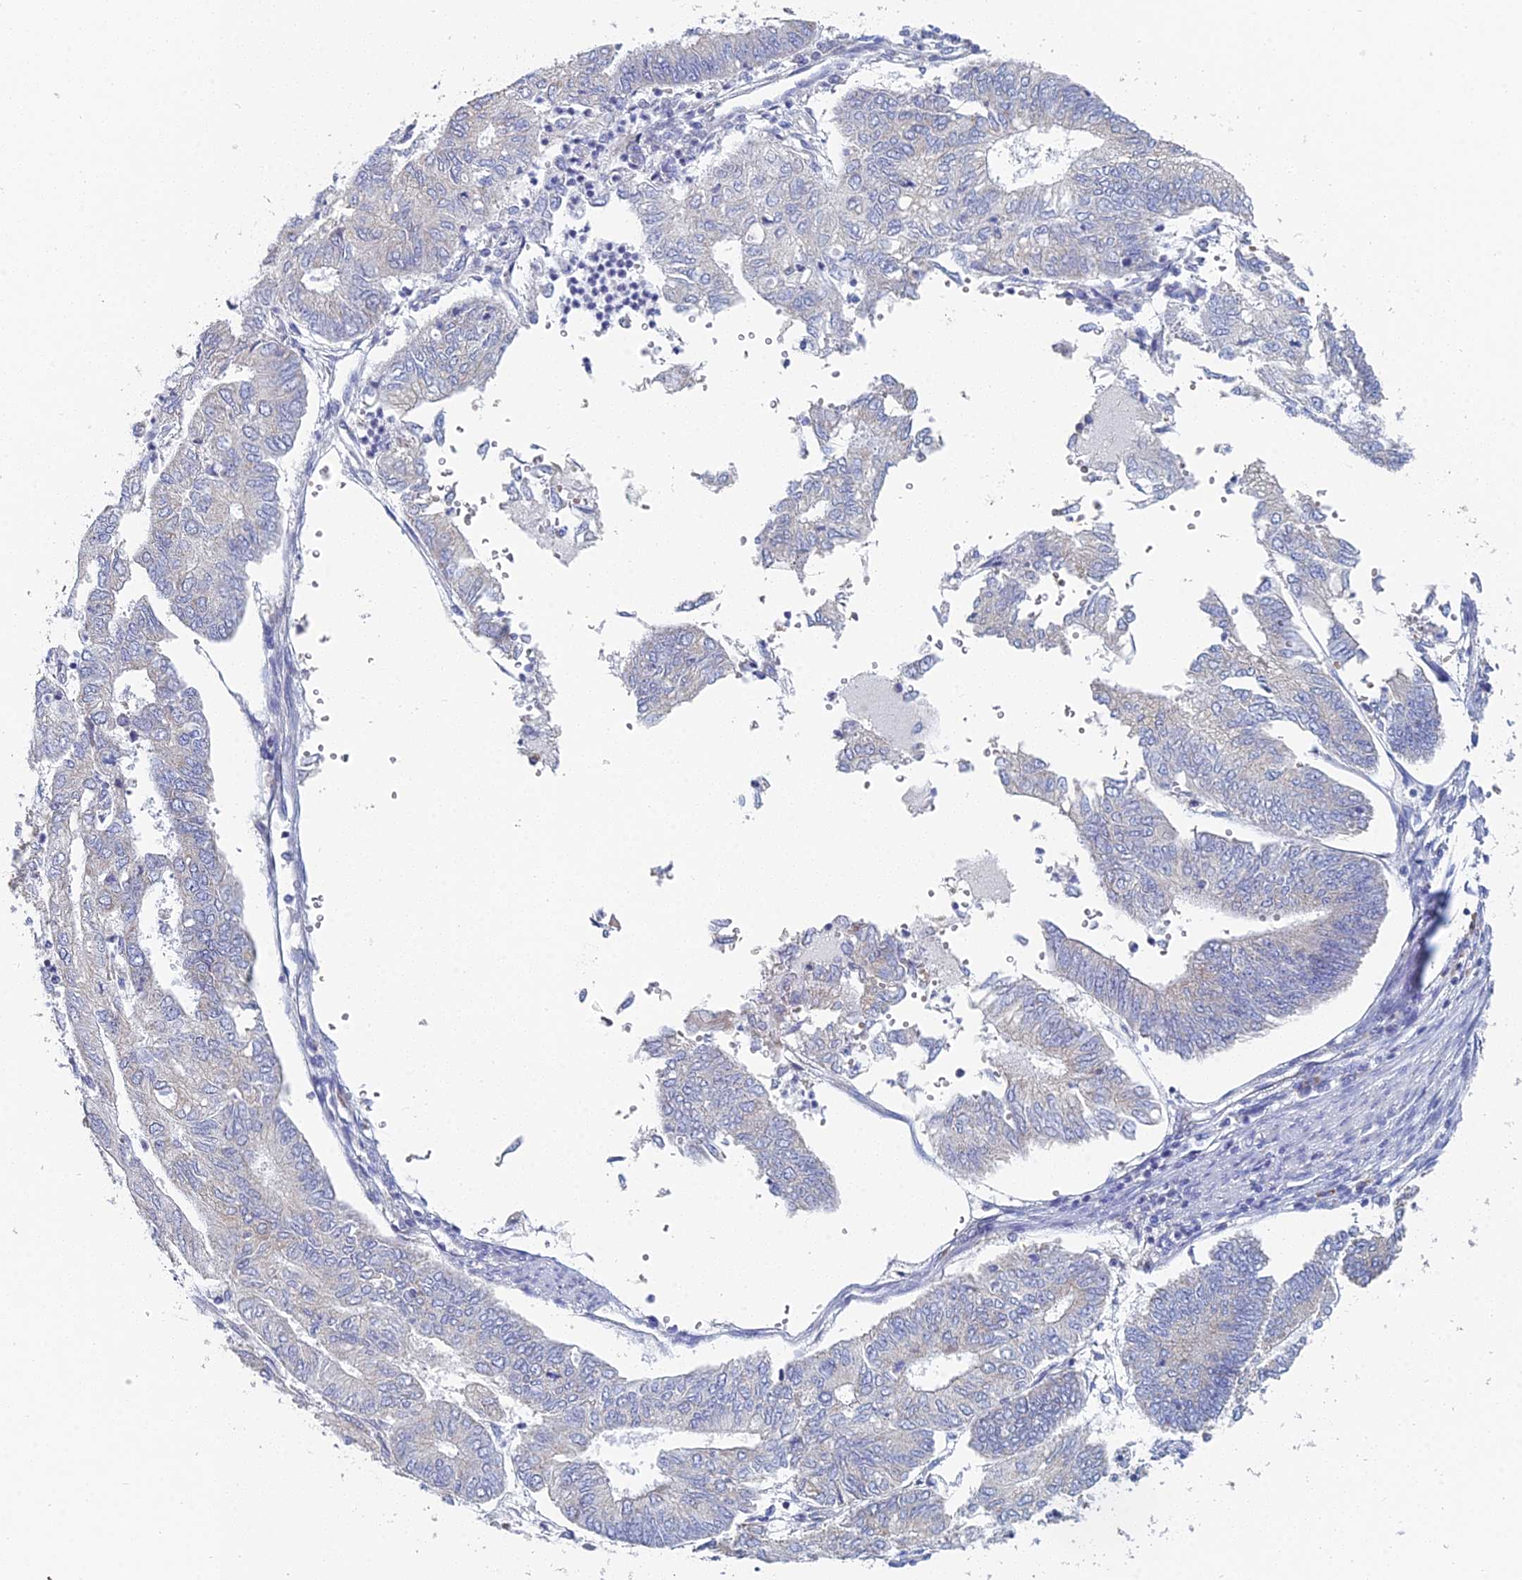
{"staining": {"intensity": "negative", "quantity": "none", "location": "none"}, "tissue": "endometrial cancer", "cell_type": "Tumor cells", "image_type": "cancer", "snomed": [{"axis": "morphology", "description": "Adenocarcinoma, NOS"}, {"axis": "topography", "description": "Endometrium"}], "caption": "Immunohistochemistry (IHC) of human endometrial adenocarcinoma demonstrates no positivity in tumor cells. (DAB (3,3'-diaminobenzidine) immunohistochemistry (IHC) visualized using brightfield microscopy, high magnification).", "gene": "CRACR2B", "patient": {"sex": "female", "age": 68}}